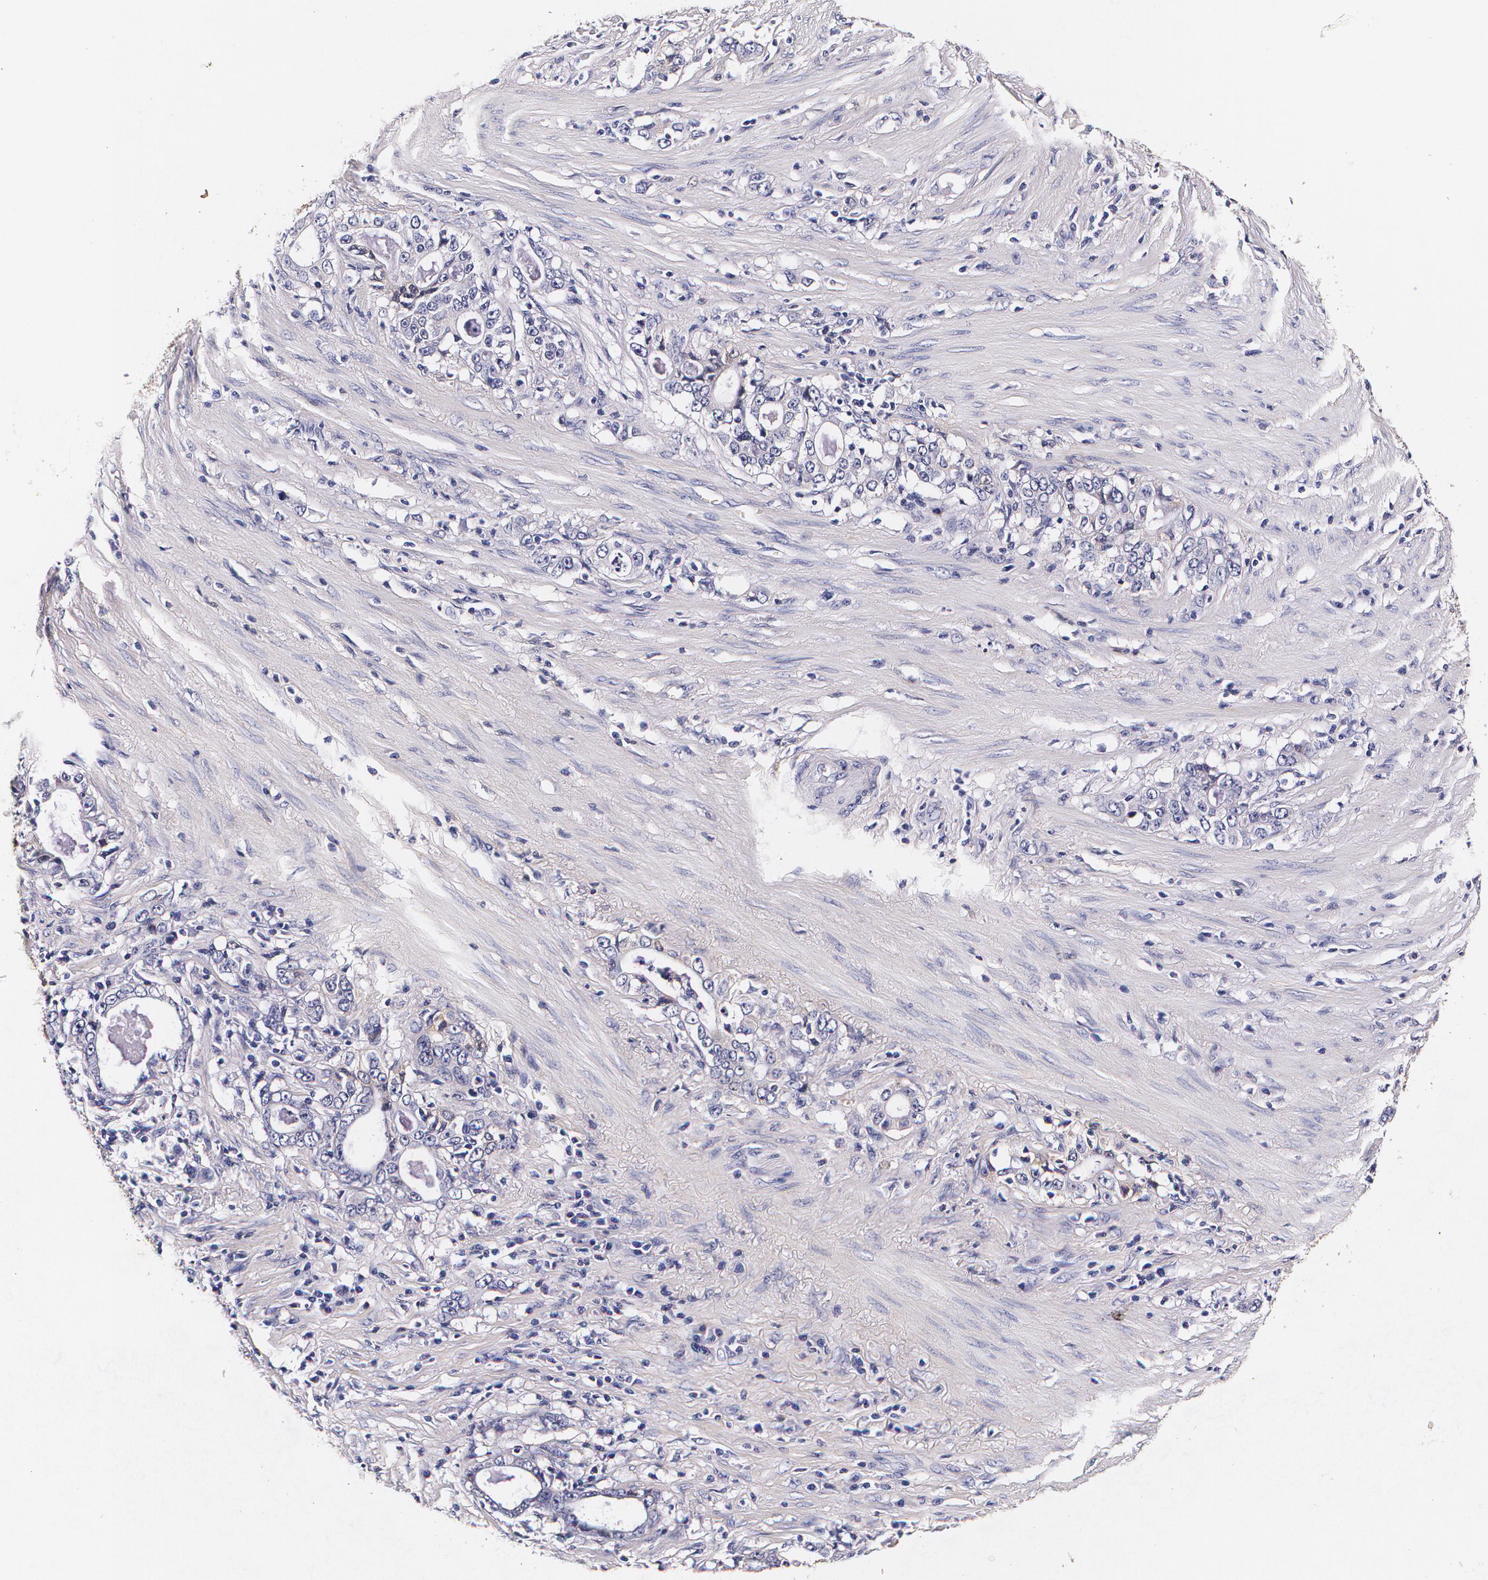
{"staining": {"intensity": "negative", "quantity": "none", "location": "none"}, "tissue": "stomach cancer", "cell_type": "Tumor cells", "image_type": "cancer", "snomed": [{"axis": "morphology", "description": "Adenocarcinoma, NOS"}, {"axis": "topography", "description": "Stomach, lower"}], "caption": "IHC micrograph of stomach adenocarcinoma stained for a protein (brown), which displays no expression in tumor cells.", "gene": "TTR", "patient": {"sex": "female", "age": 72}}